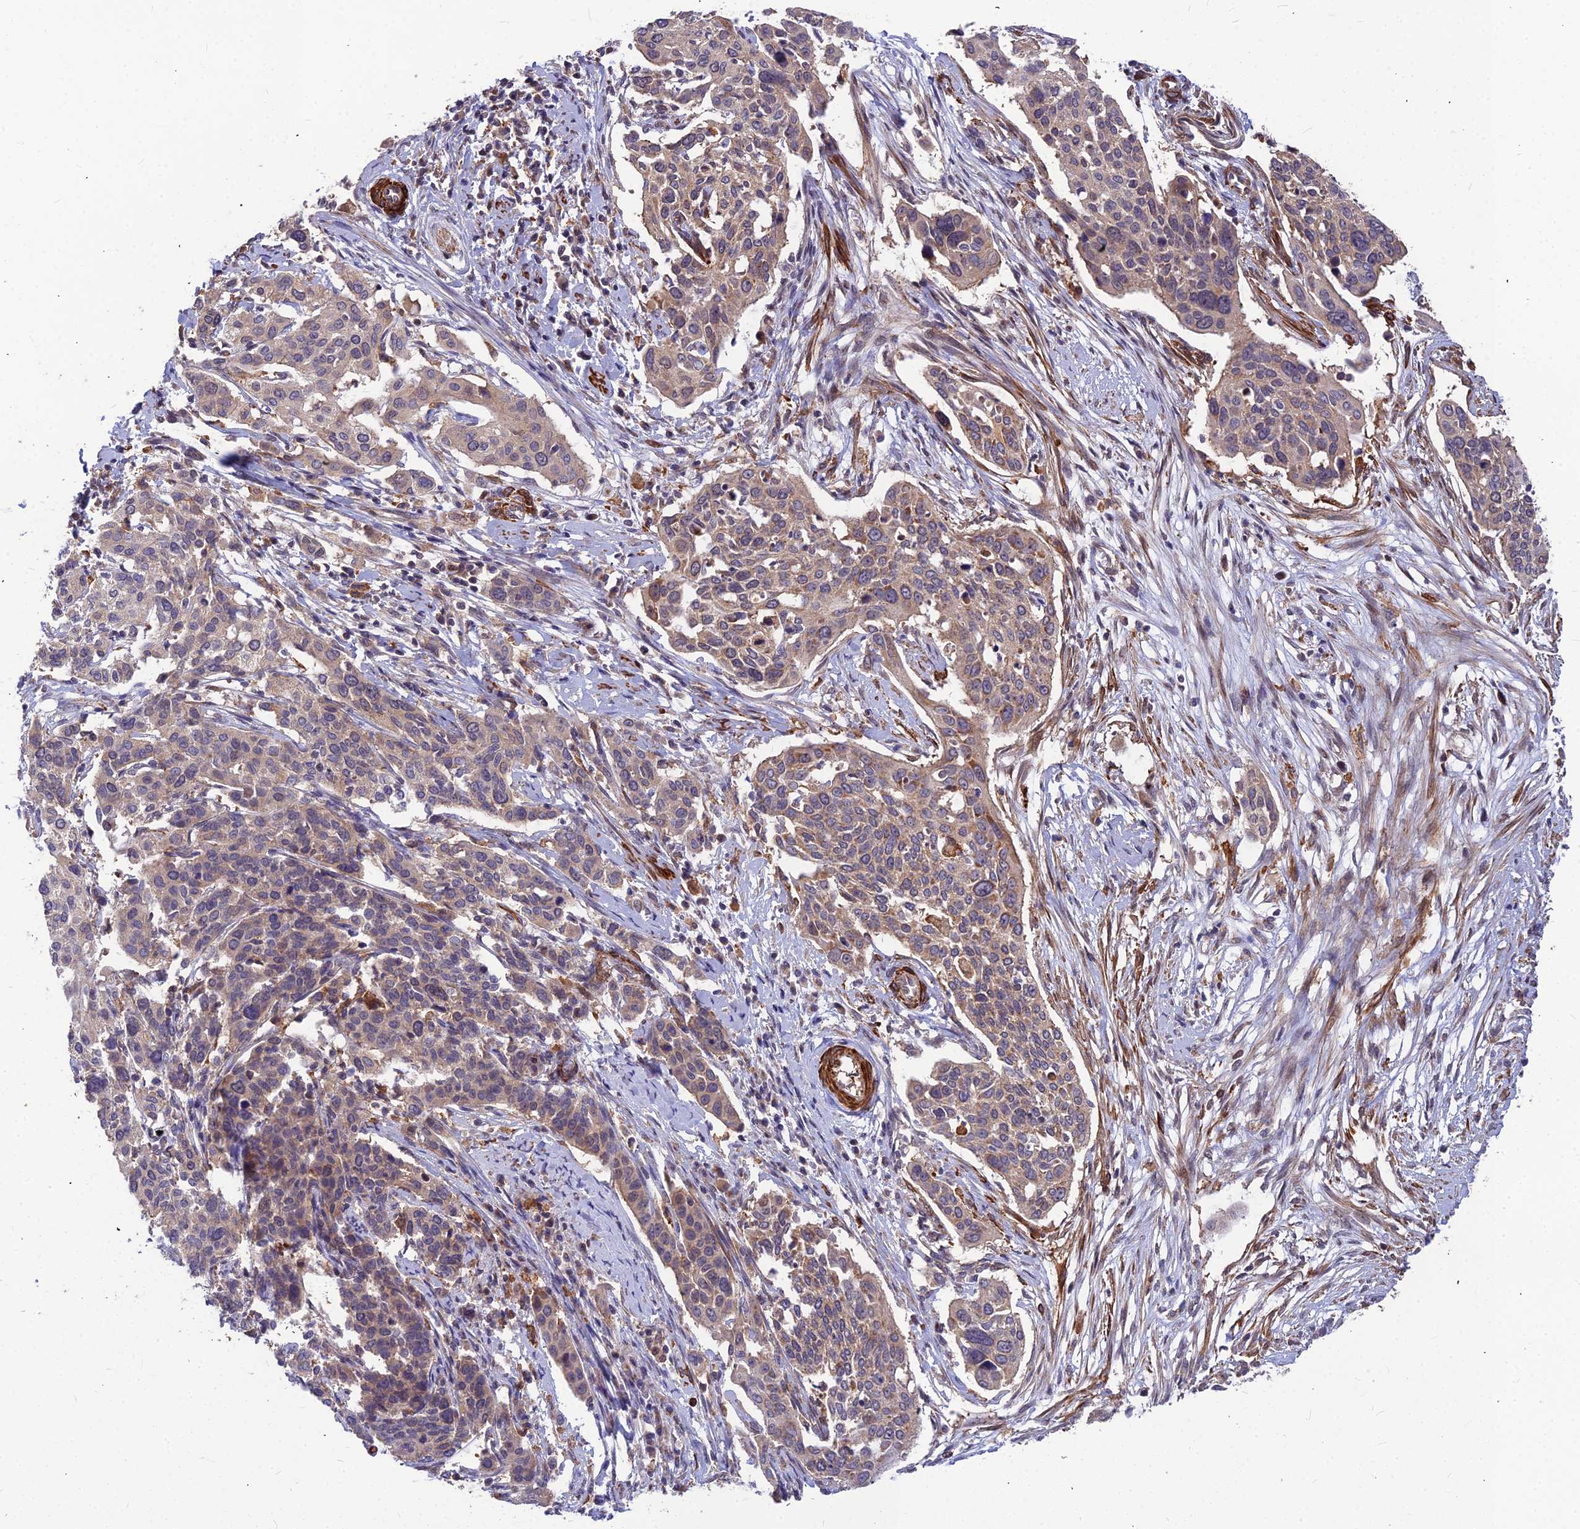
{"staining": {"intensity": "moderate", "quantity": "25%-75%", "location": "cytoplasmic/membranous"}, "tissue": "cervical cancer", "cell_type": "Tumor cells", "image_type": "cancer", "snomed": [{"axis": "morphology", "description": "Squamous cell carcinoma, NOS"}, {"axis": "topography", "description": "Cervix"}], "caption": "Human cervical cancer stained with a brown dye demonstrates moderate cytoplasmic/membranous positive staining in about 25%-75% of tumor cells.", "gene": "LEKR1", "patient": {"sex": "female", "age": 44}}